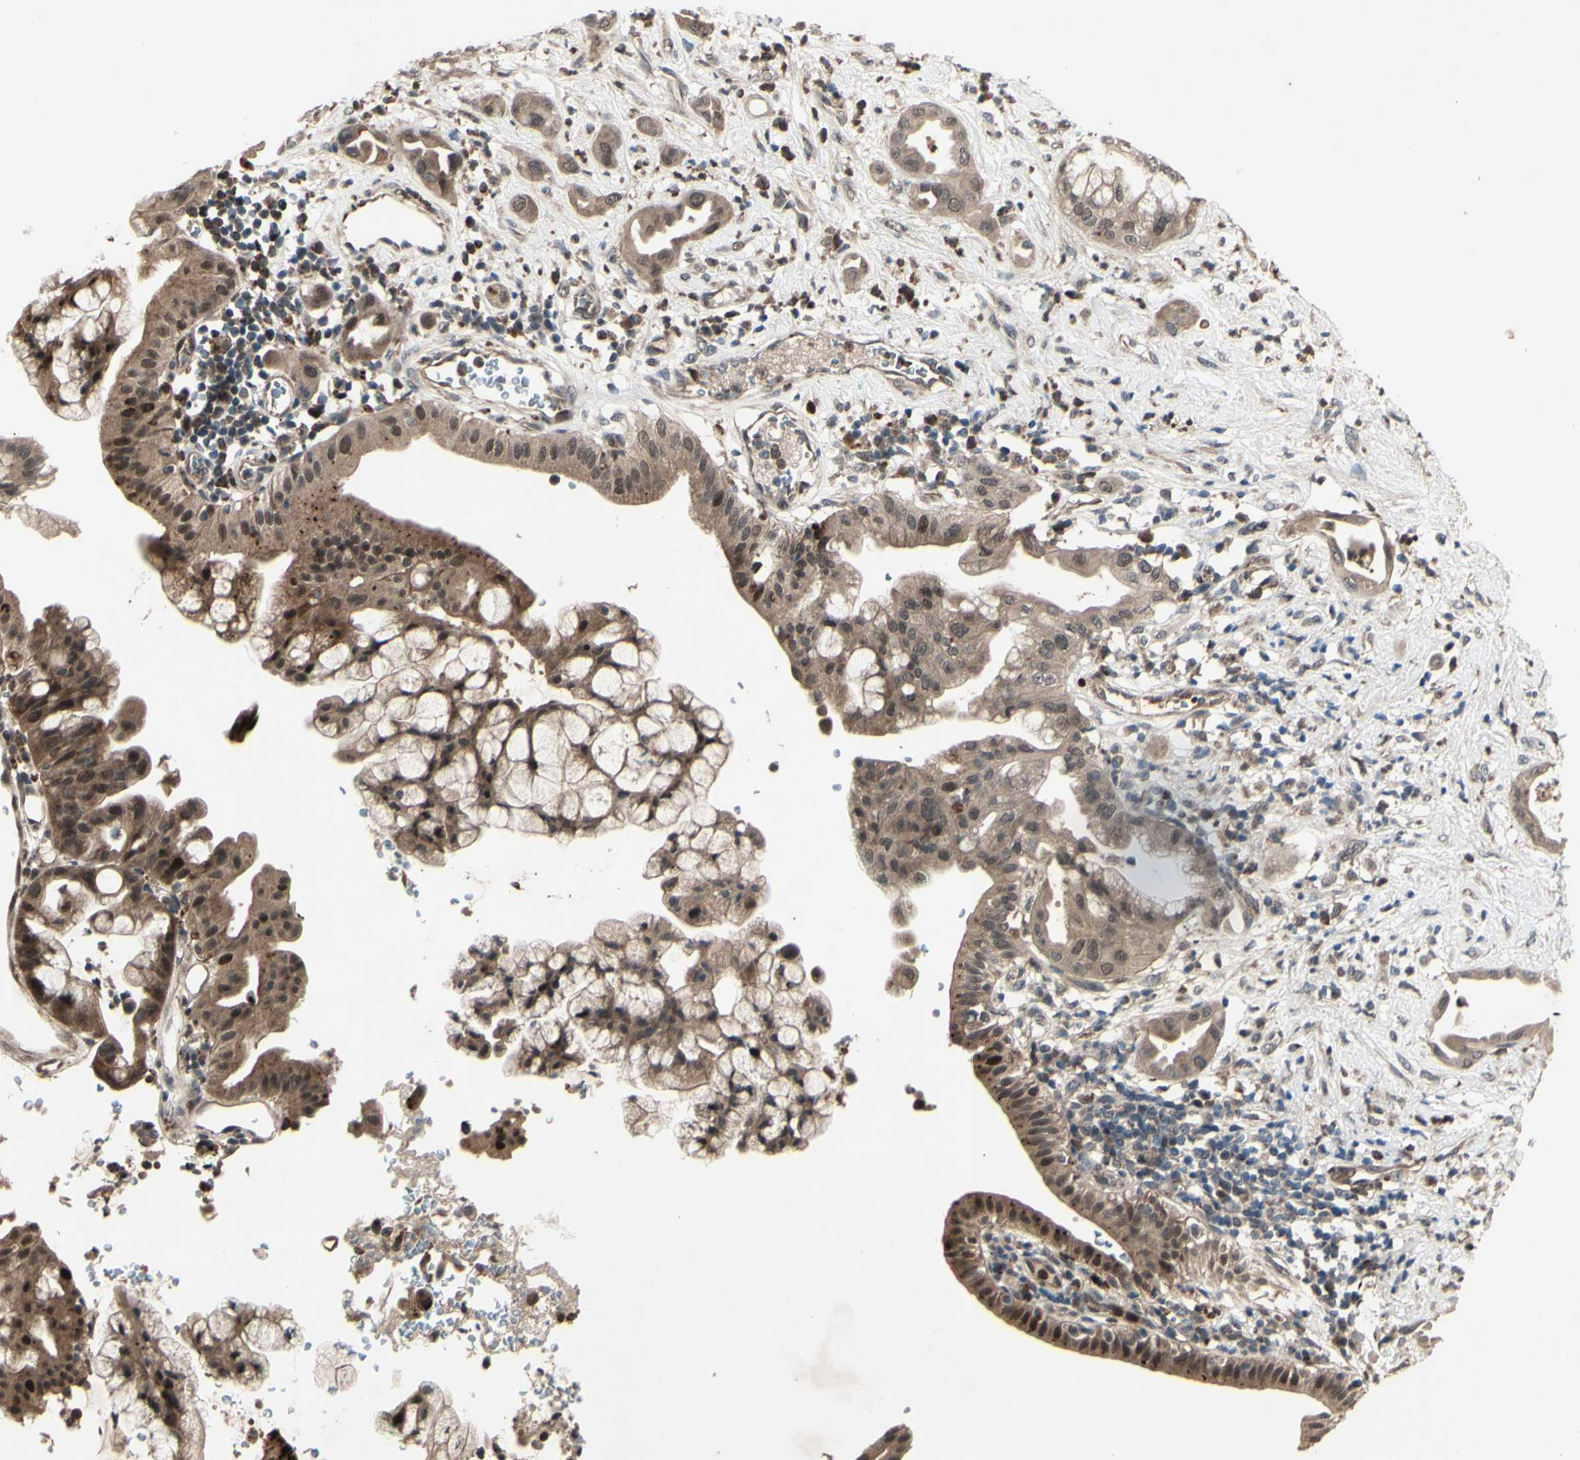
{"staining": {"intensity": "strong", "quantity": ">75%", "location": "cytoplasmic/membranous,nuclear"}, "tissue": "pancreatic cancer", "cell_type": "Tumor cells", "image_type": "cancer", "snomed": [{"axis": "morphology", "description": "Adenocarcinoma, NOS"}, {"axis": "morphology", "description": "Adenocarcinoma, metastatic, NOS"}, {"axis": "topography", "description": "Lymph node"}, {"axis": "topography", "description": "Pancreas"}, {"axis": "topography", "description": "Duodenum"}], "caption": "Brown immunohistochemical staining in pancreatic cancer shows strong cytoplasmic/membranous and nuclear expression in about >75% of tumor cells. (brown staining indicates protein expression, while blue staining denotes nuclei).", "gene": "MLF2", "patient": {"sex": "female", "age": 64}}